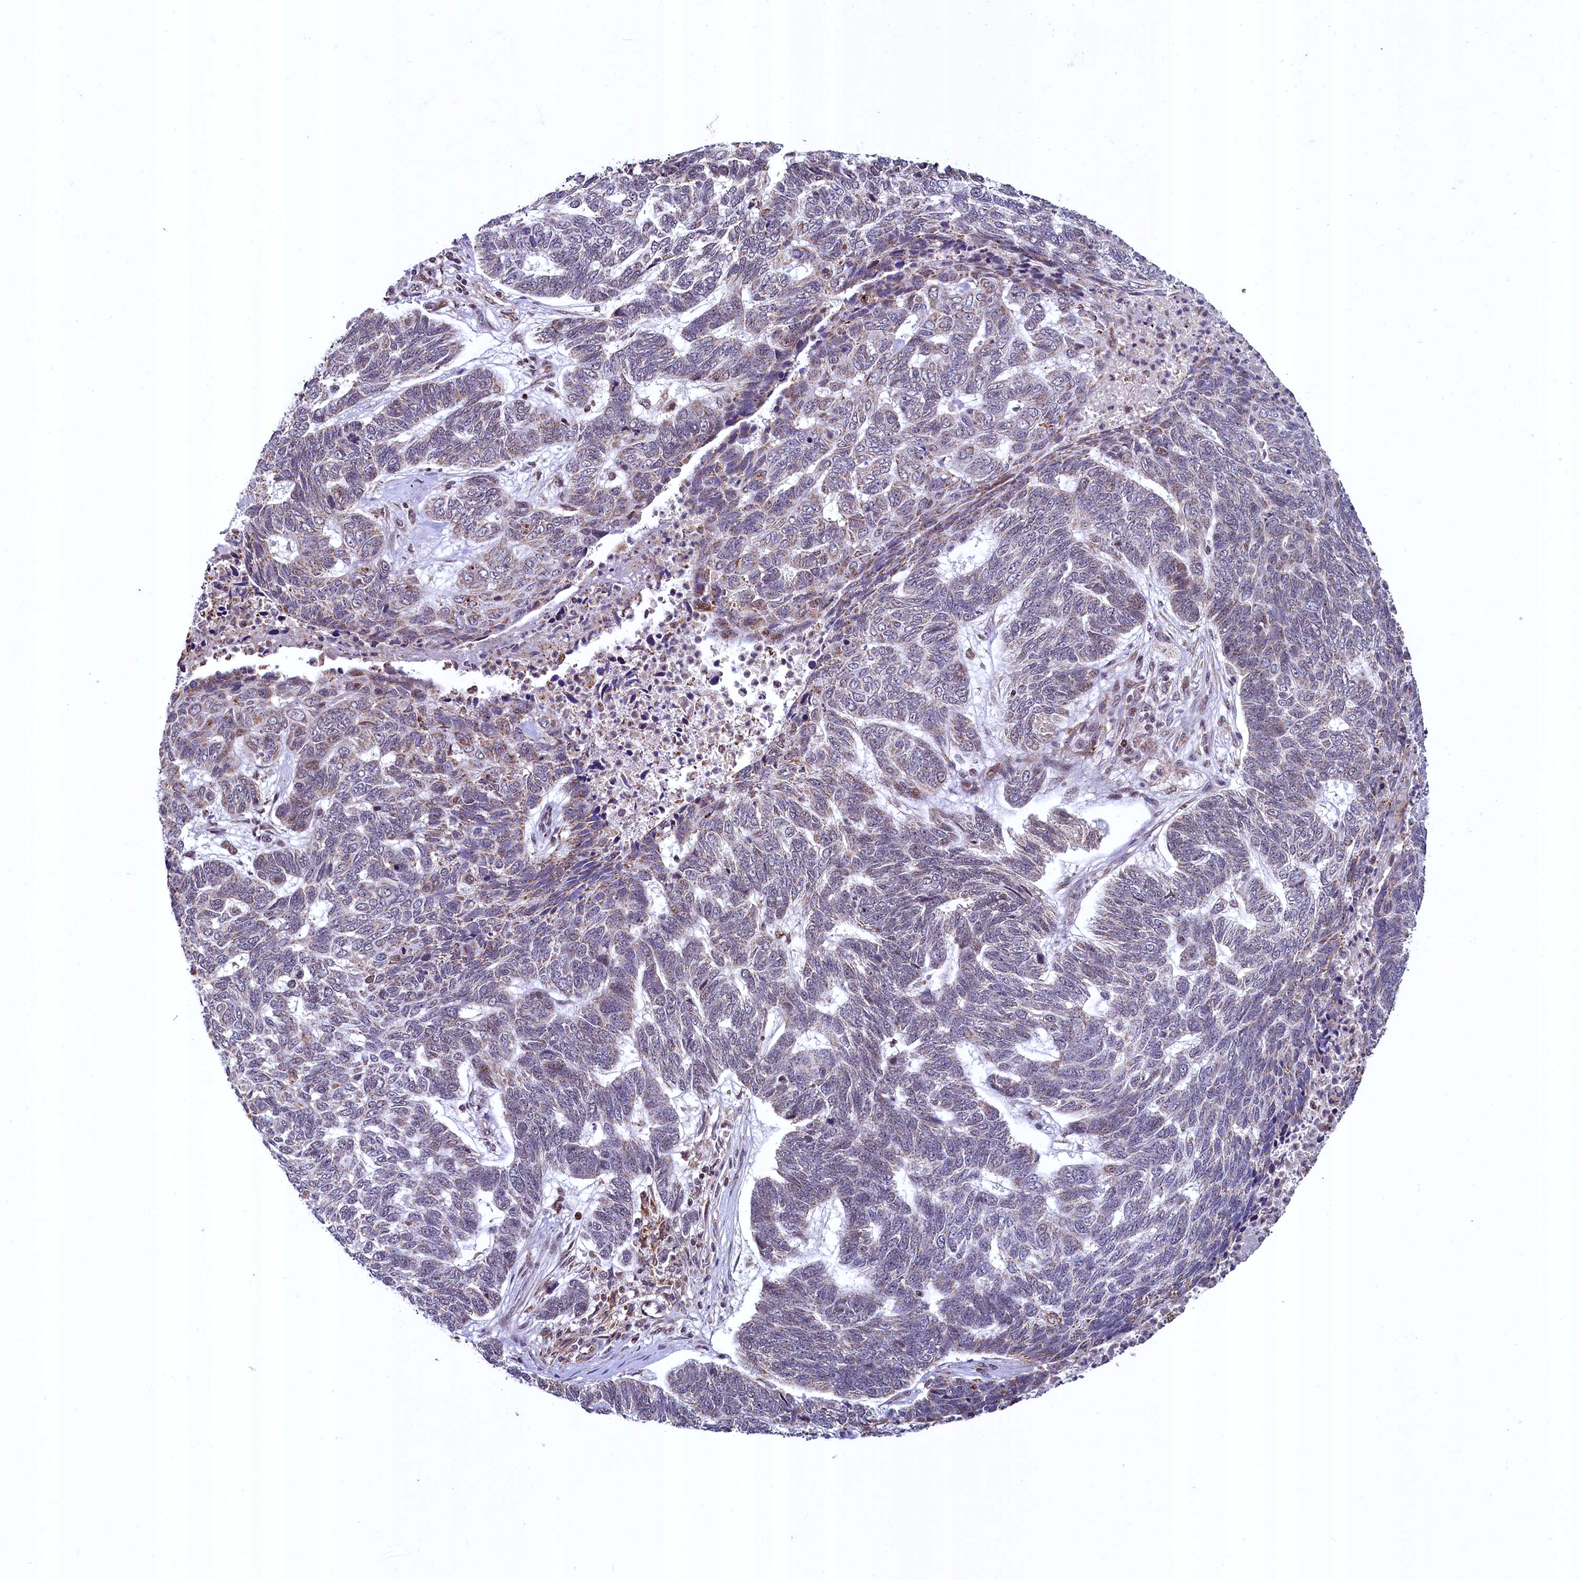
{"staining": {"intensity": "weak", "quantity": "<25%", "location": "nuclear"}, "tissue": "skin cancer", "cell_type": "Tumor cells", "image_type": "cancer", "snomed": [{"axis": "morphology", "description": "Basal cell carcinoma"}, {"axis": "topography", "description": "Skin"}], "caption": "Immunohistochemistry (IHC) of human skin basal cell carcinoma exhibits no staining in tumor cells. (Brightfield microscopy of DAB IHC at high magnification).", "gene": "ZNF577", "patient": {"sex": "female", "age": 65}}